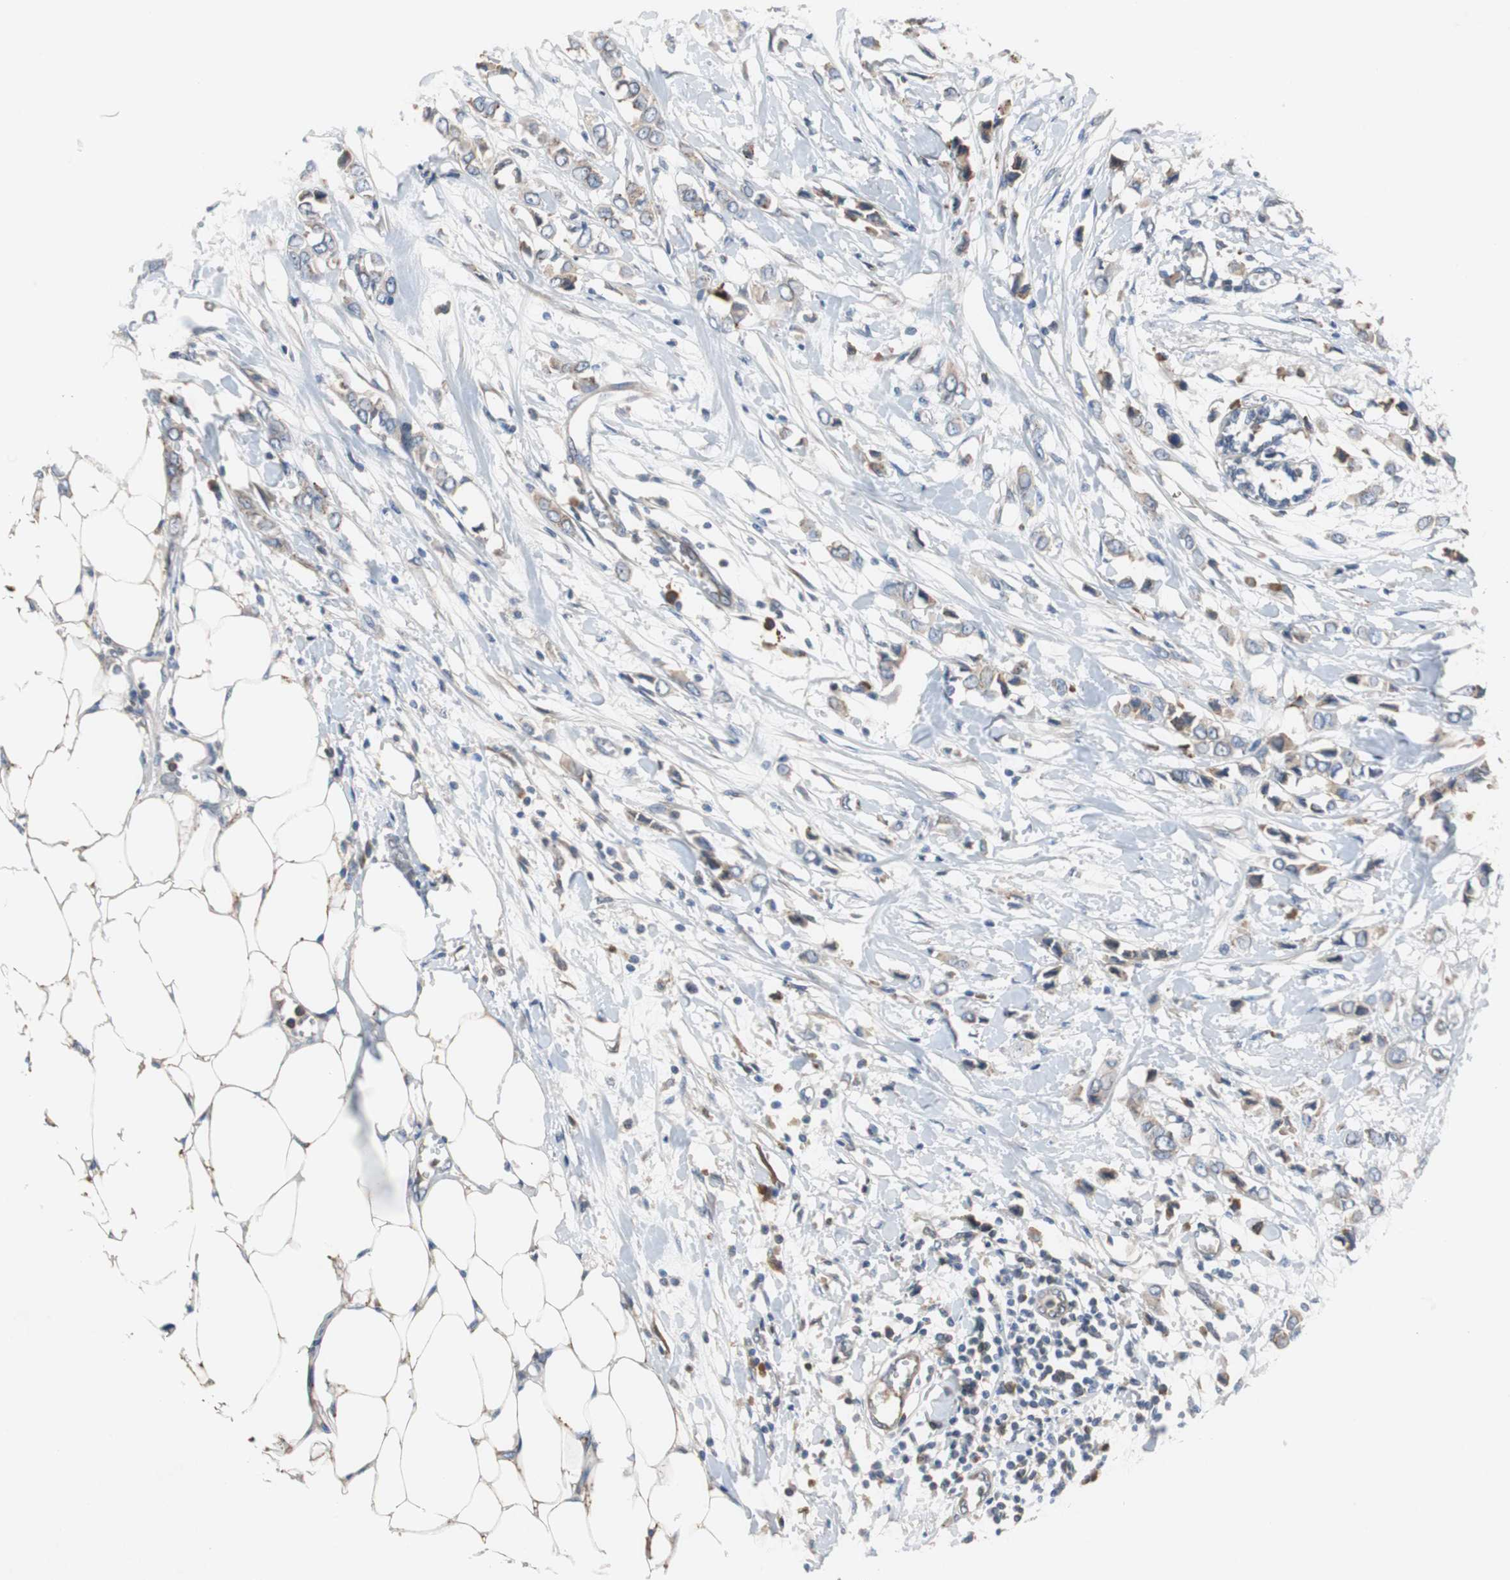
{"staining": {"intensity": "weak", "quantity": "25%-75%", "location": "cytoplasmic/membranous"}, "tissue": "breast cancer", "cell_type": "Tumor cells", "image_type": "cancer", "snomed": [{"axis": "morphology", "description": "Lobular carcinoma"}, {"axis": "topography", "description": "Breast"}], "caption": "Weak cytoplasmic/membranous protein staining is present in about 25%-75% of tumor cells in lobular carcinoma (breast). The staining is performed using DAB brown chromogen to label protein expression. The nuclei are counter-stained blue using hematoxylin.", "gene": "SORT1", "patient": {"sex": "female", "age": 51}}